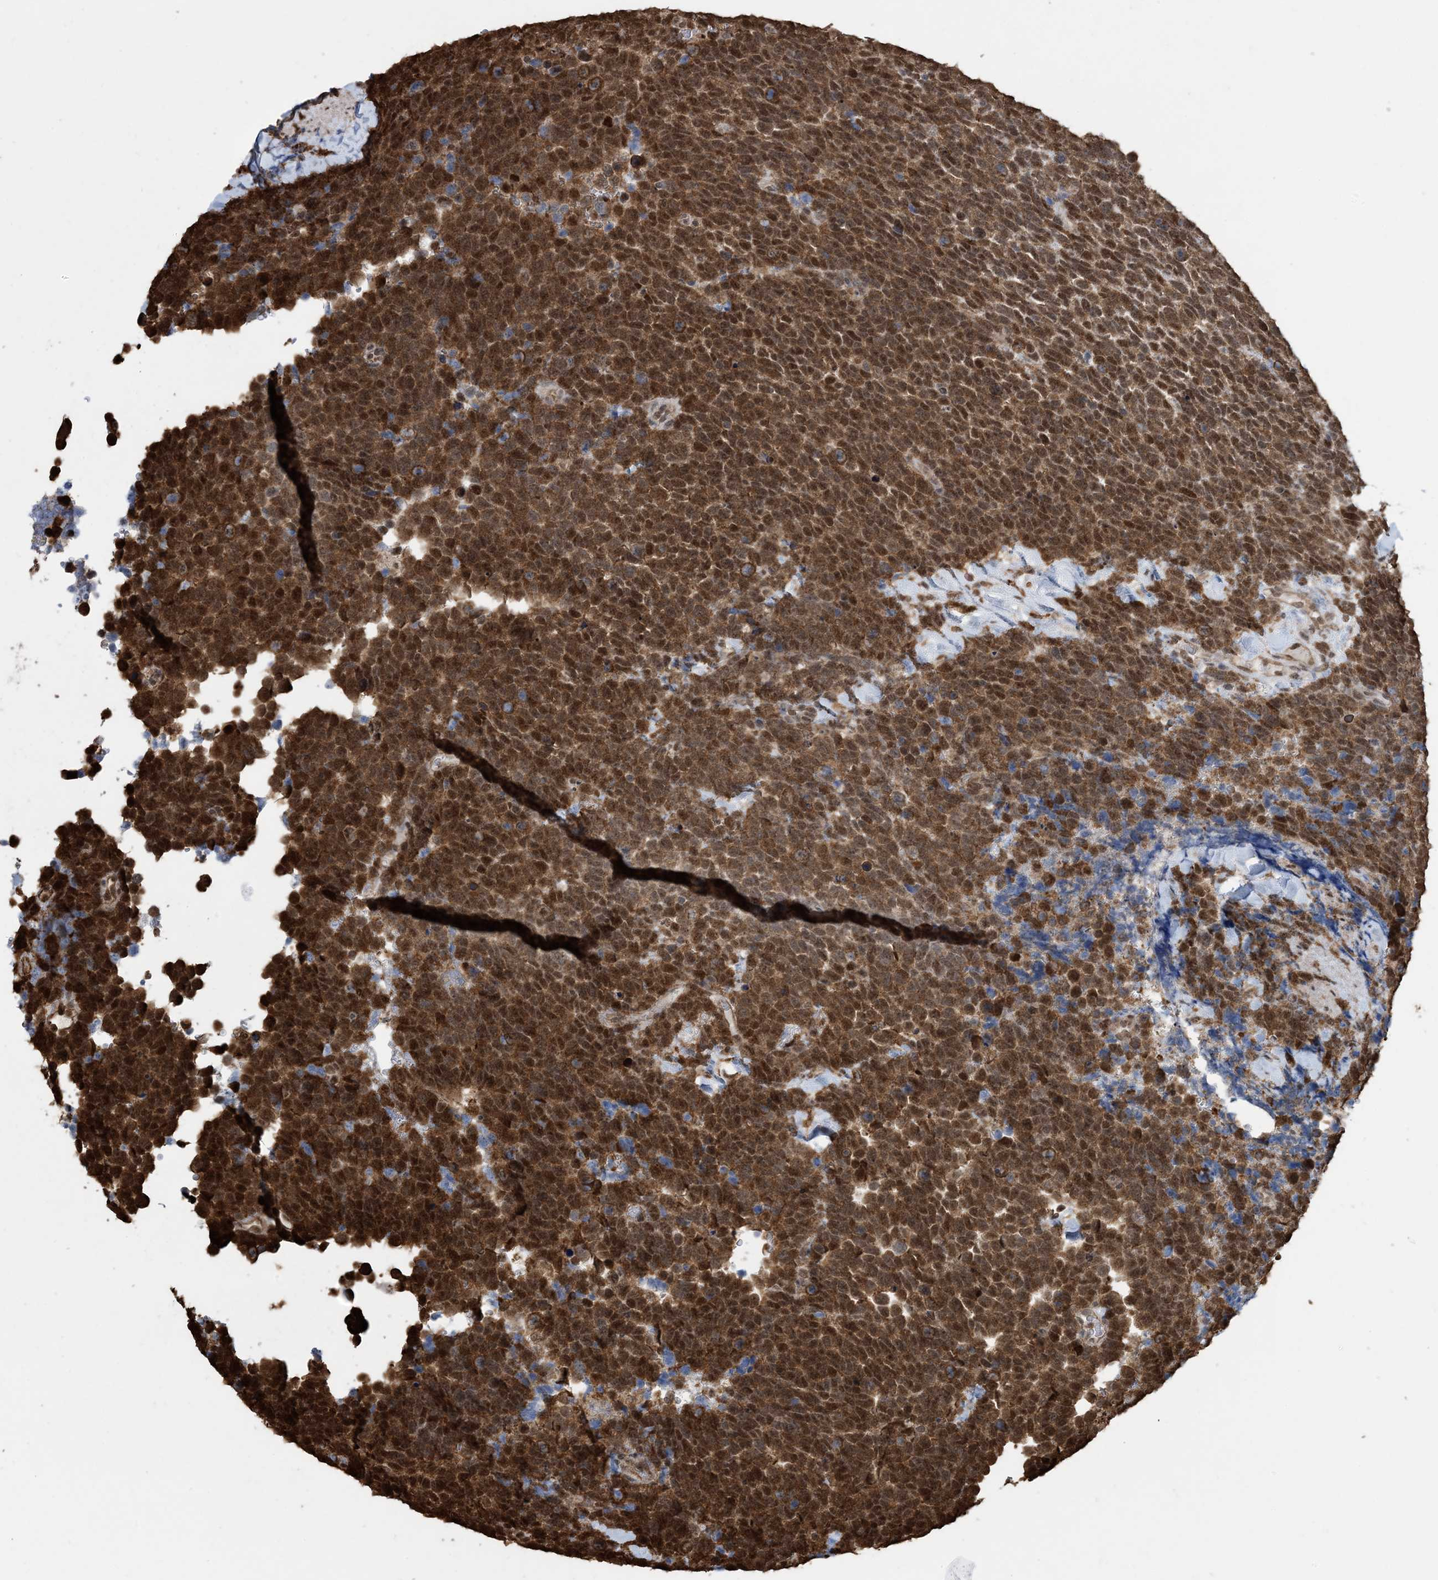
{"staining": {"intensity": "strong", "quantity": ">75%", "location": "cytoplasmic/membranous,nuclear"}, "tissue": "urothelial cancer", "cell_type": "Tumor cells", "image_type": "cancer", "snomed": [{"axis": "morphology", "description": "Urothelial carcinoma, High grade"}, {"axis": "topography", "description": "Urinary bladder"}], "caption": "A histopathology image of human urothelial cancer stained for a protein displays strong cytoplasmic/membranous and nuclear brown staining in tumor cells.", "gene": "HSPA1A", "patient": {"sex": "female", "age": 82}}